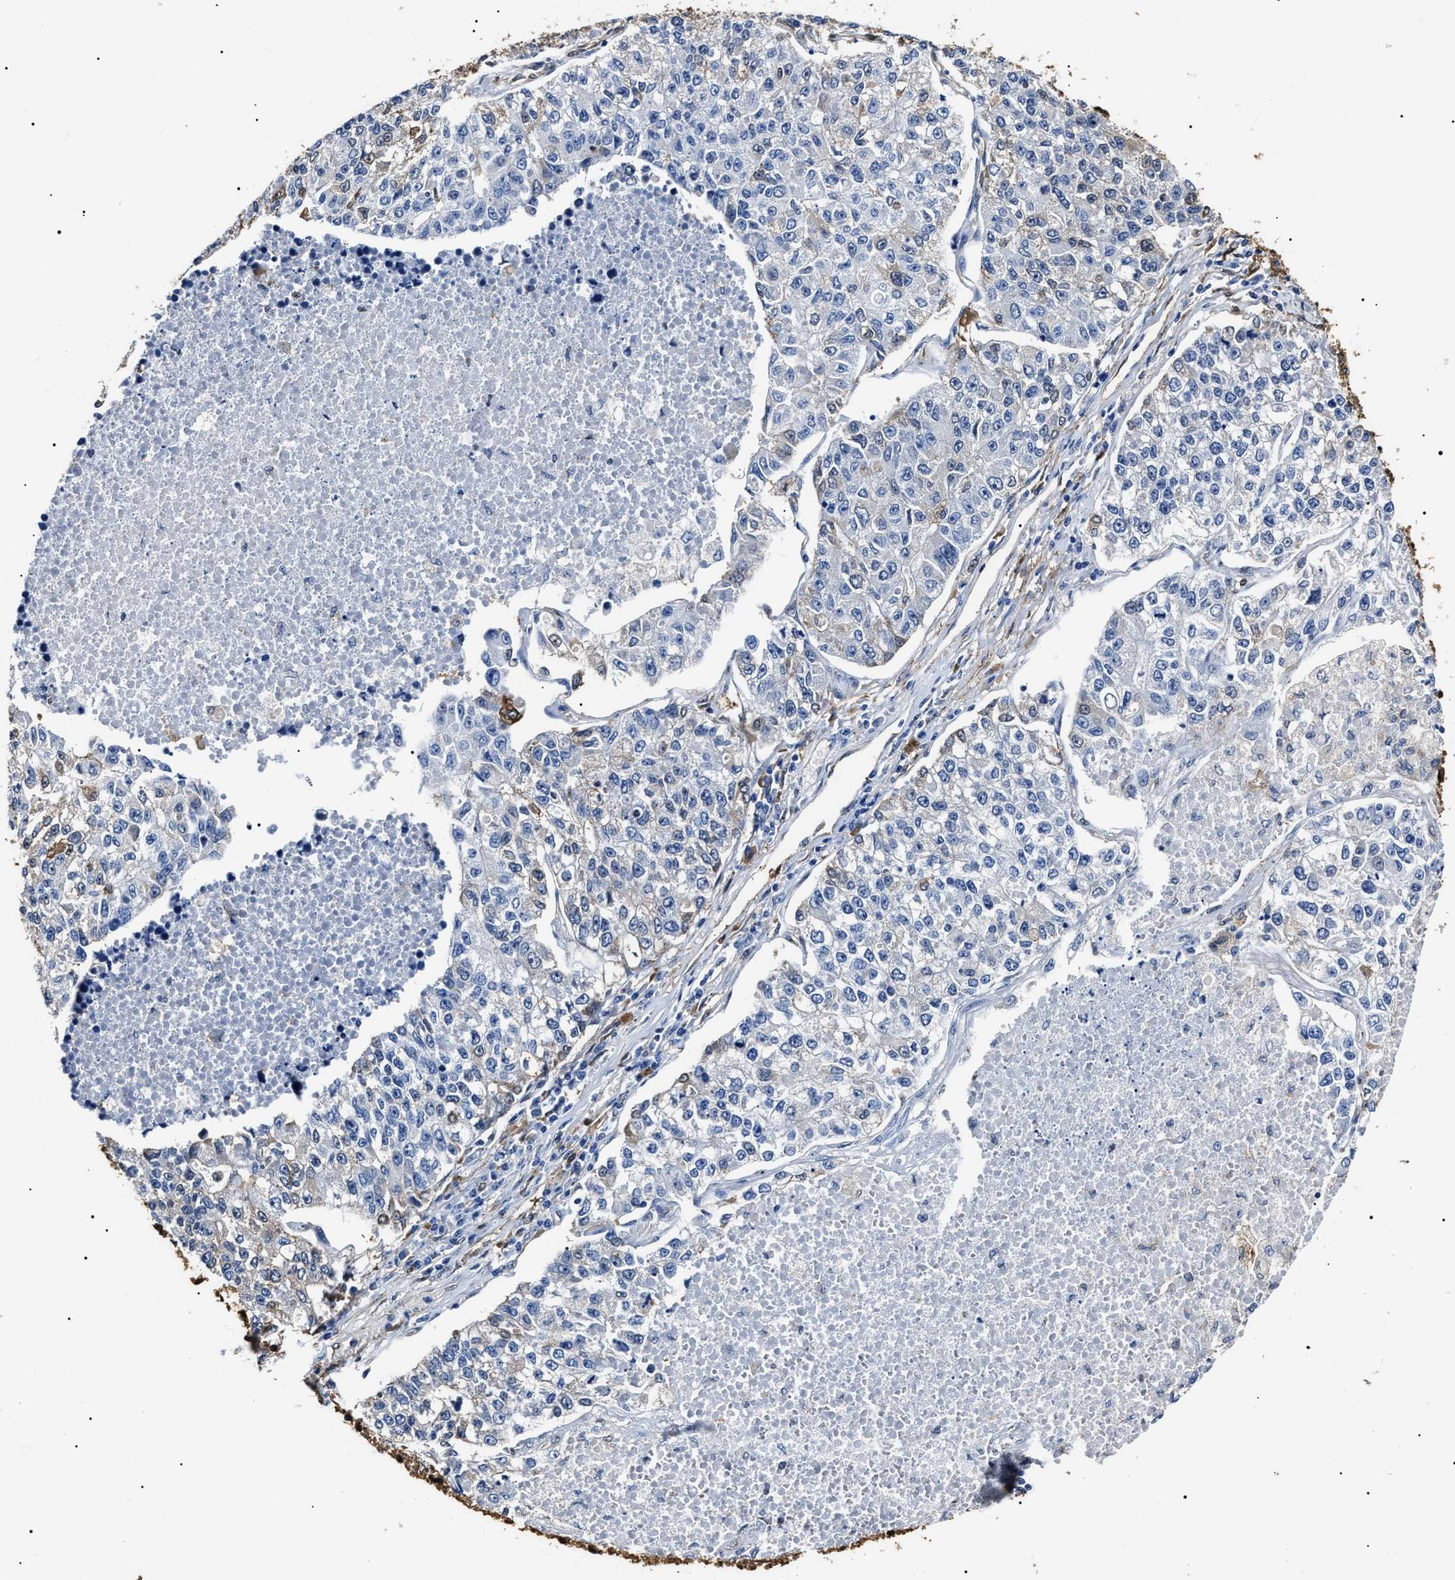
{"staining": {"intensity": "negative", "quantity": "none", "location": "none"}, "tissue": "lung cancer", "cell_type": "Tumor cells", "image_type": "cancer", "snomed": [{"axis": "morphology", "description": "Adenocarcinoma, NOS"}, {"axis": "topography", "description": "Lung"}], "caption": "DAB immunohistochemical staining of lung cancer (adenocarcinoma) demonstrates no significant positivity in tumor cells.", "gene": "ALDH1A1", "patient": {"sex": "male", "age": 49}}